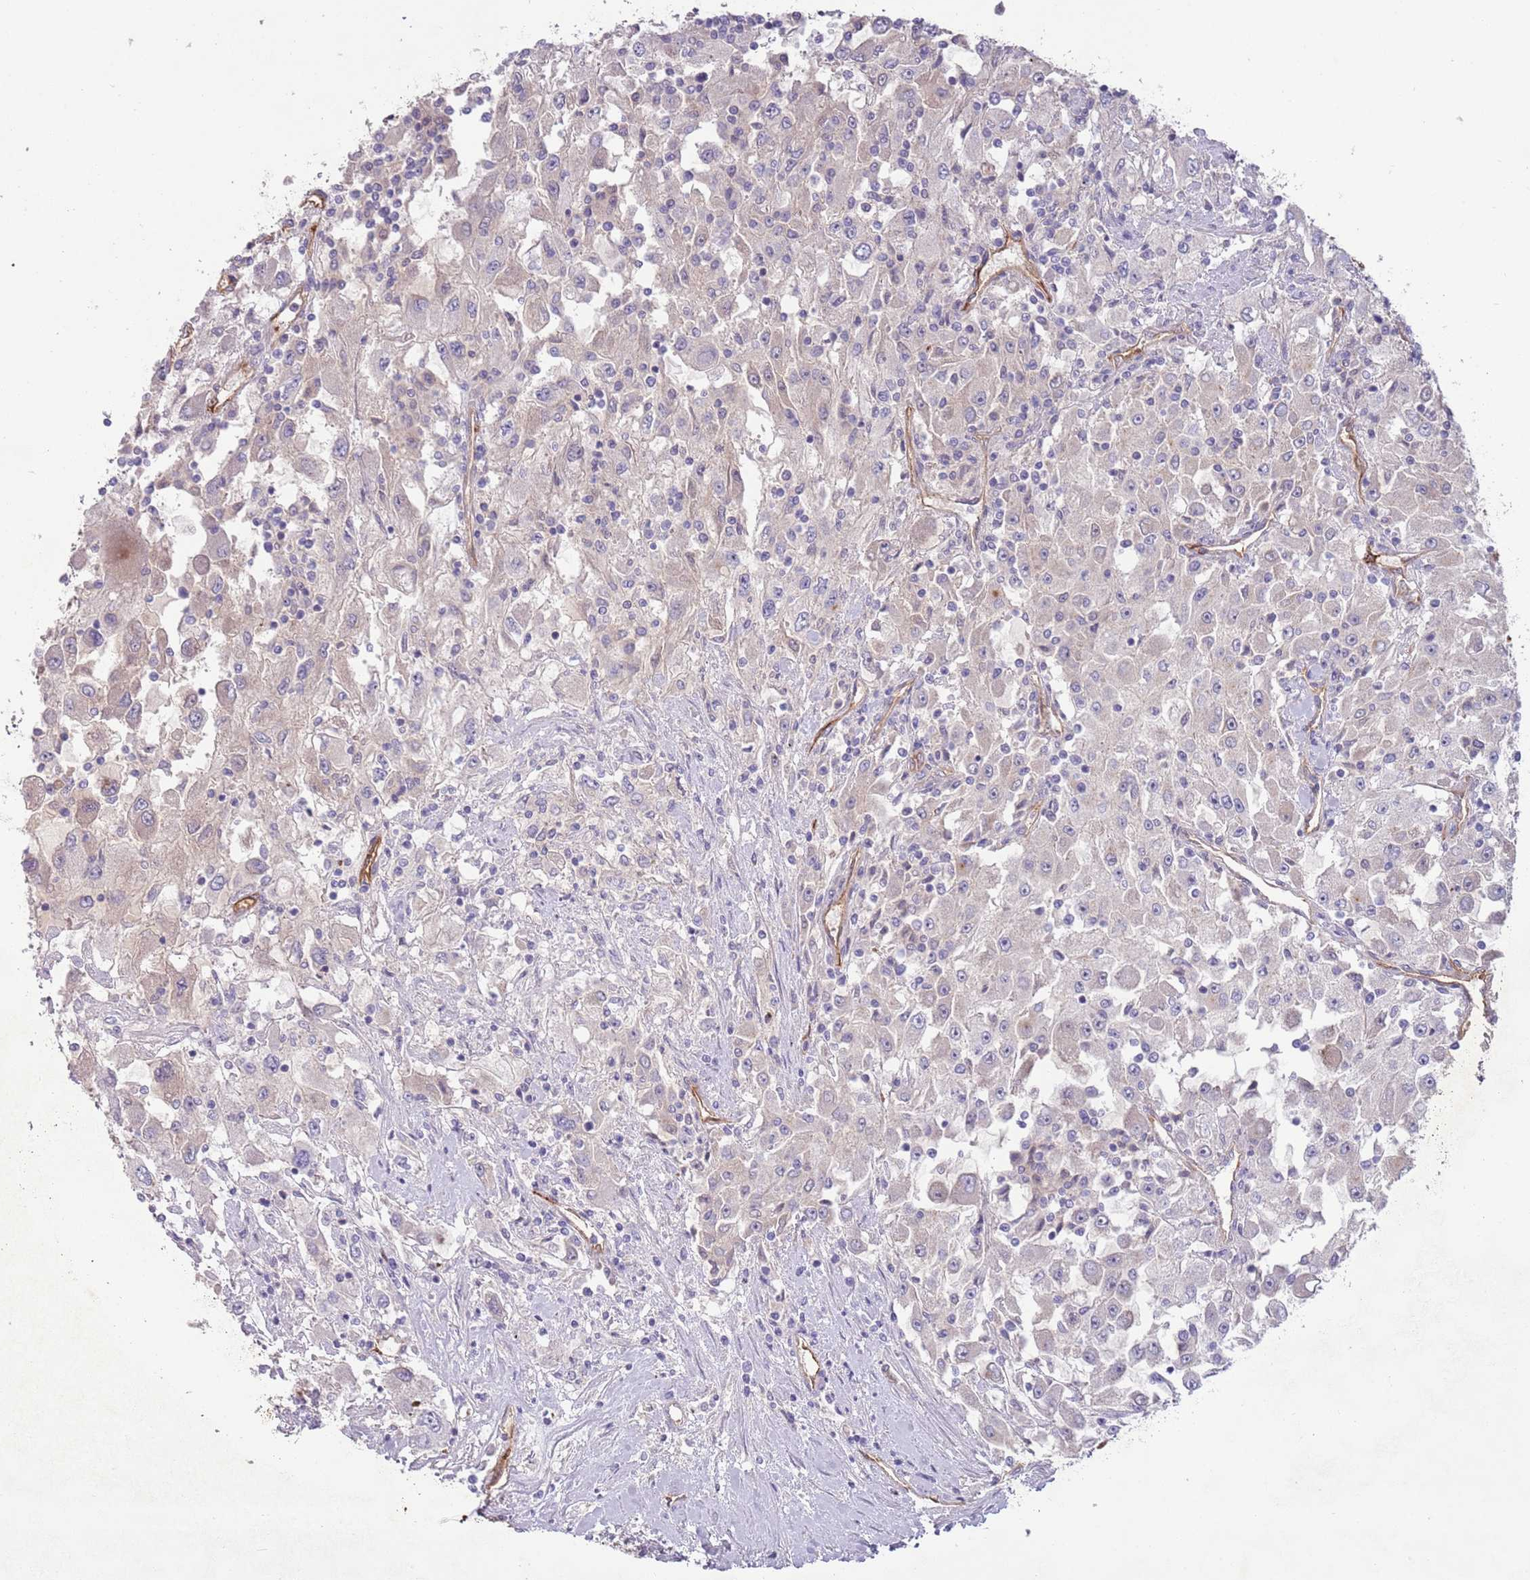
{"staining": {"intensity": "negative", "quantity": "none", "location": "none"}, "tissue": "renal cancer", "cell_type": "Tumor cells", "image_type": "cancer", "snomed": [{"axis": "morphology", "description": "Adenocarcinoma, NOS"}, {"axis": "topography", "description": "Kidney"}], "caption": "This is an immunohistochemistry (IHC) histopathology image of adenocarcinoma (renal). There is no positivity in tumor cells.", "gene": "SAV1", "patient": {"sex": "female", "age": 67}}